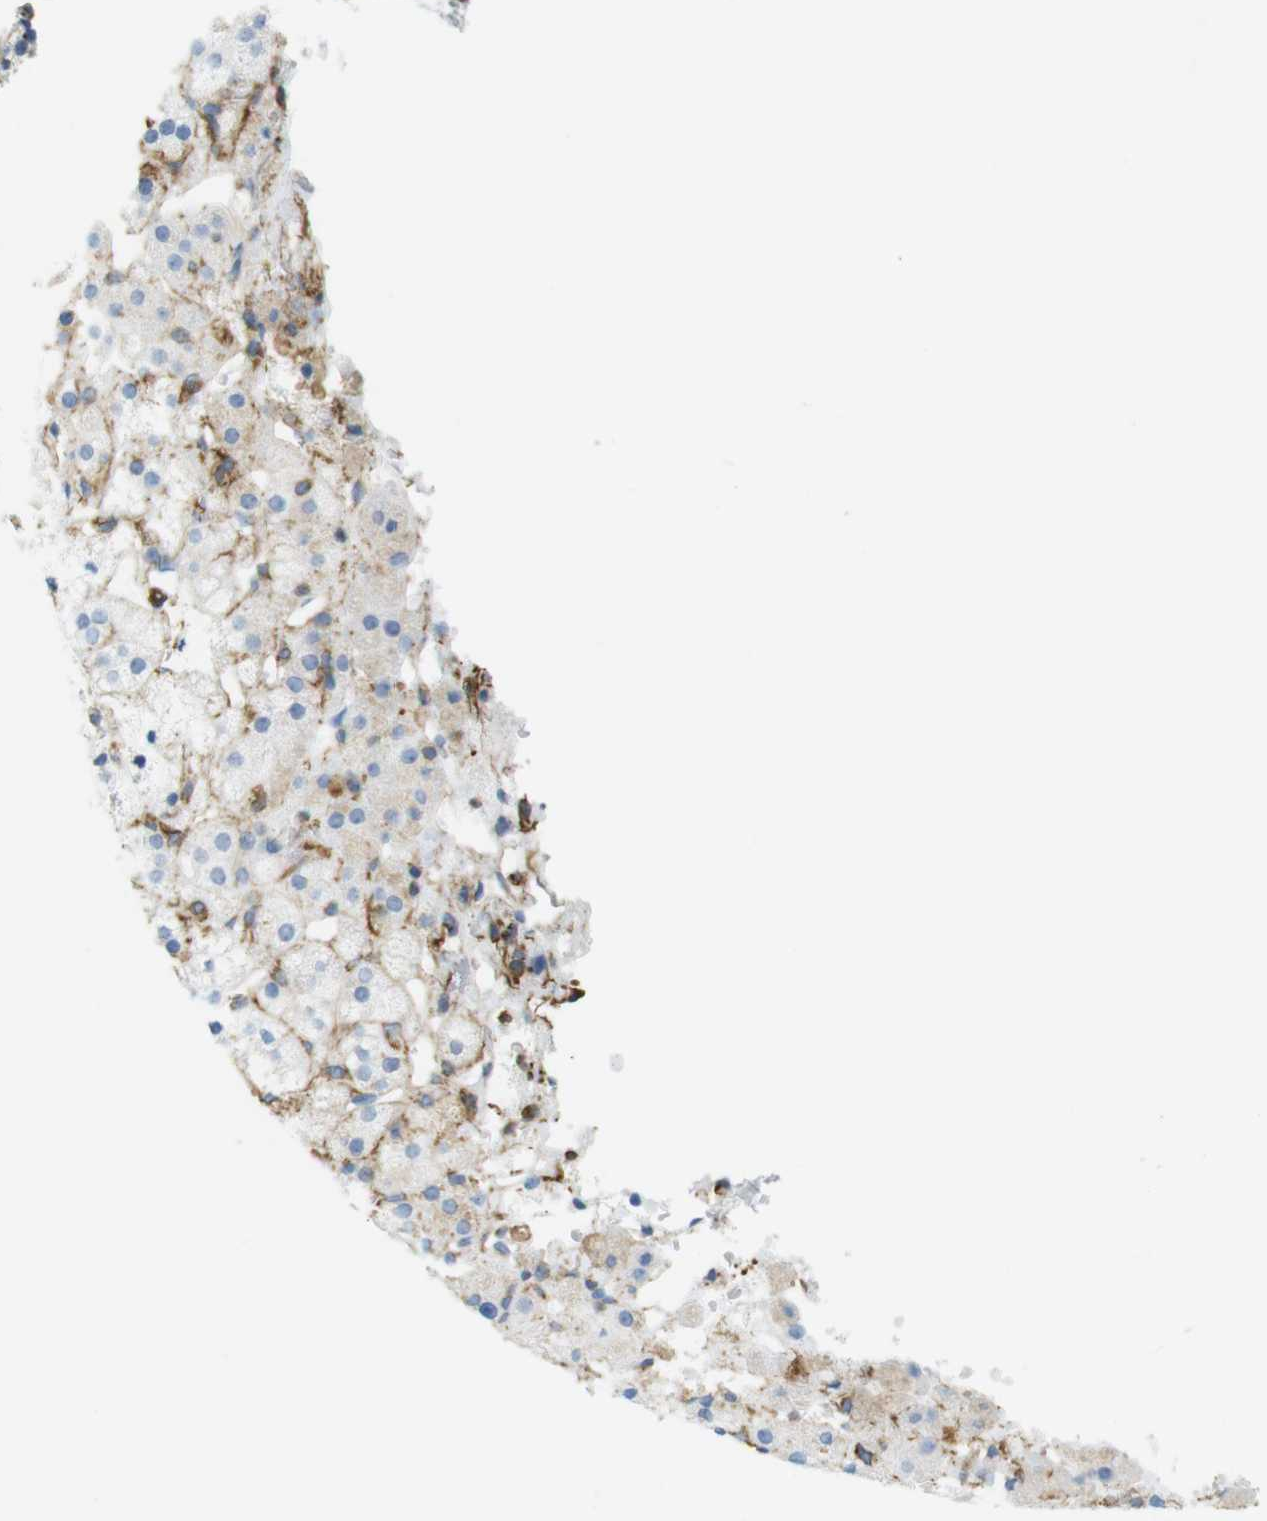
{"staining": {"intensity": "negative", "quantity": "none", "location": "none"}, "tissue": "adrenal gland", "cell_type": "Glandular cells", "image_type": "normal", "snomed": [{"axis": "morphology", "description": "Normal tissue, NOS"}, {"axis": "topography", "description": "Adrenal gland"}], "caption": "The immunohistochemistry (IHC) histopathology image has no significant positivity in glandular cells of adrenal gland. (DAB (3,3'-diaminobenzidine) immunohistochemistry, high magnification).", "gene": "MS4A10", "patient": {"sex": "male", "age": 56}}